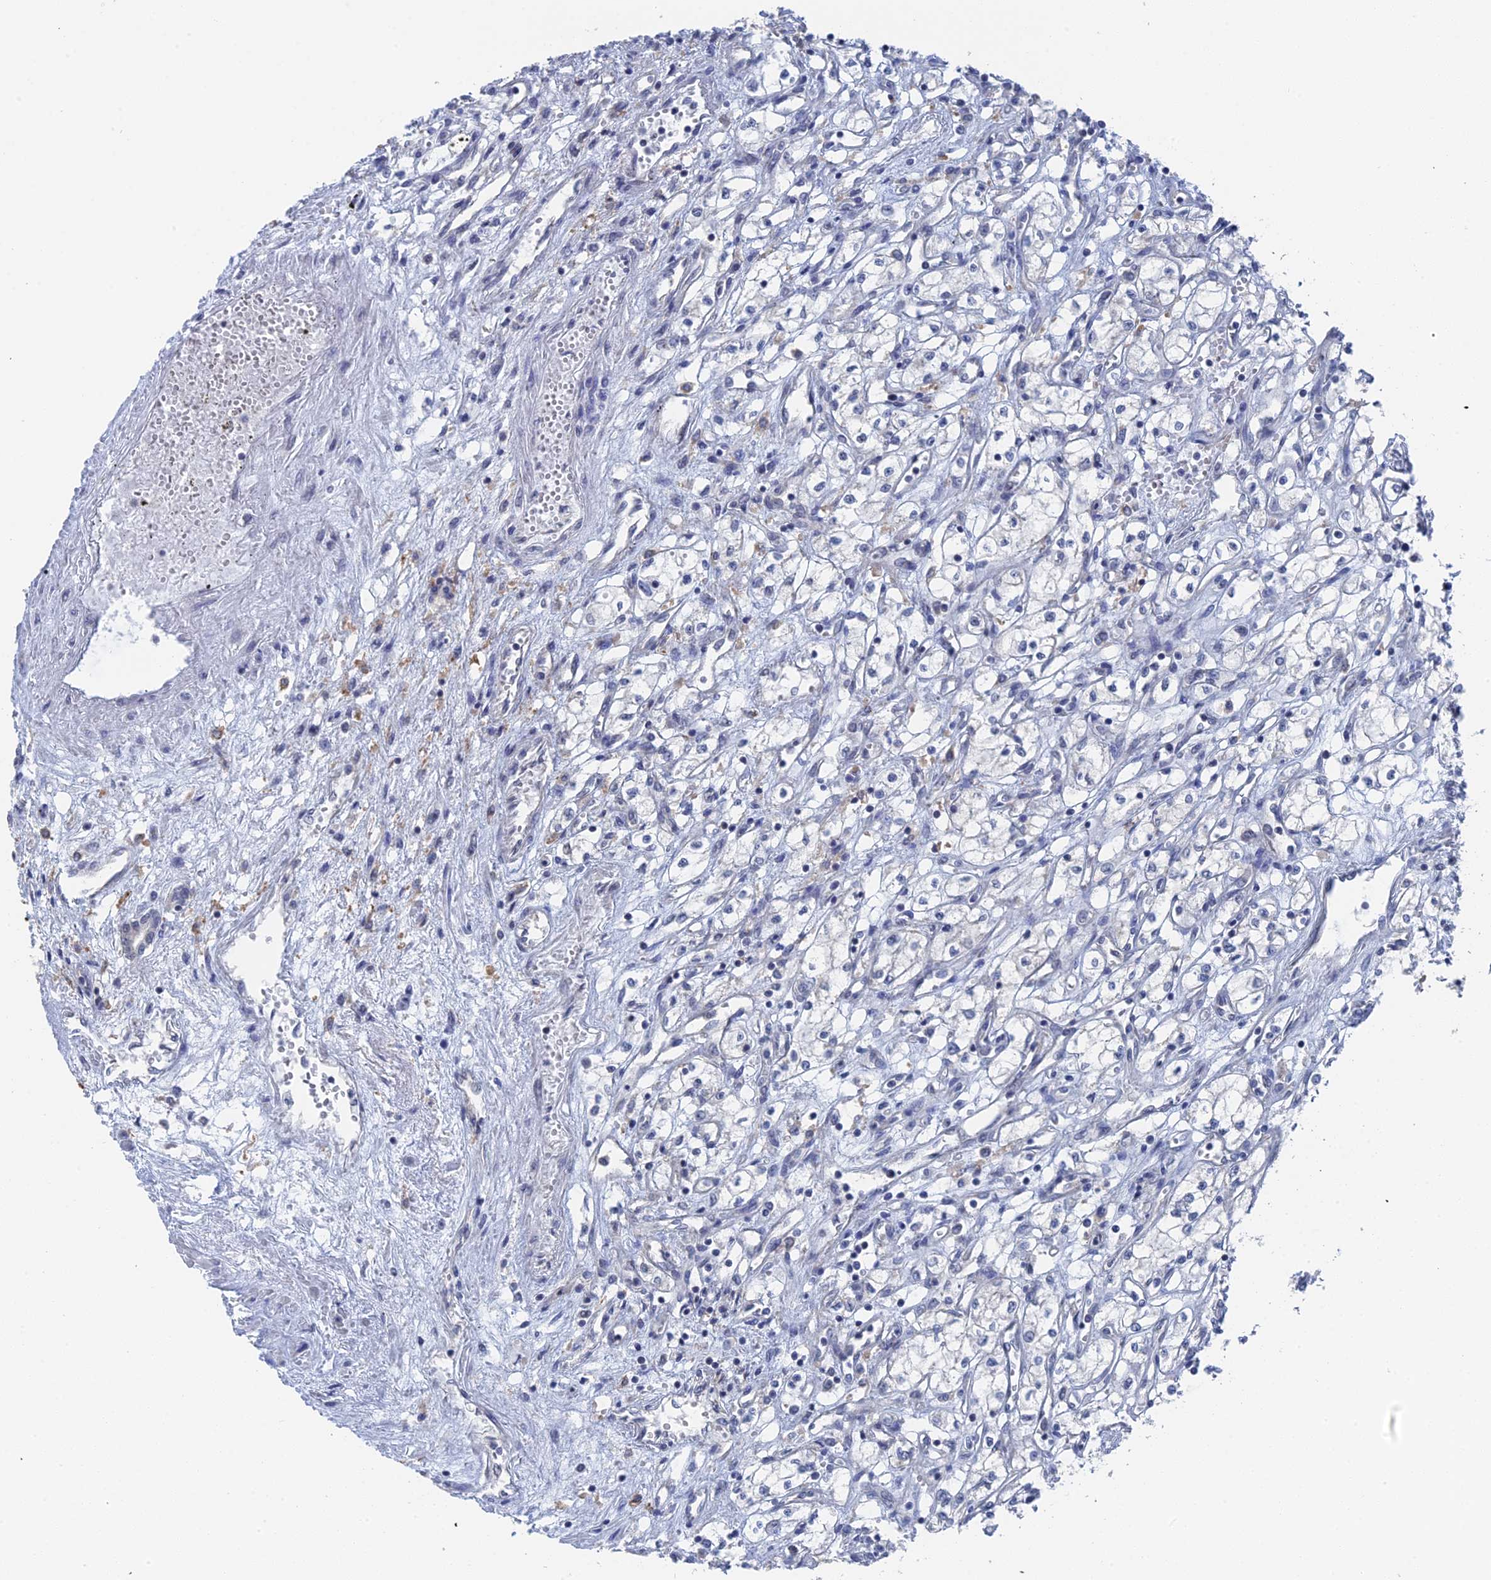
{"staining": {"intensity": "negative", "quantity": "none", "location": "none"}, "tissue": "renal cancer", "cell_type": "Tumor cells", "image_type": "cancer", "snomed": [{"axis": "morphology", "description": "Adenocarcinoma, NOS"}, {"axis": "topography", "description": "Kidney"}], "caption": "This histopathology image is of adenocarcinoma (renal) stained with immunohistochemistry to label a protein in brown with the nuclei are counter-stained blue. There is no staining in tumor cells.", "gene": "TSSC4", "patient": {"sex": "male", "age": 59}}